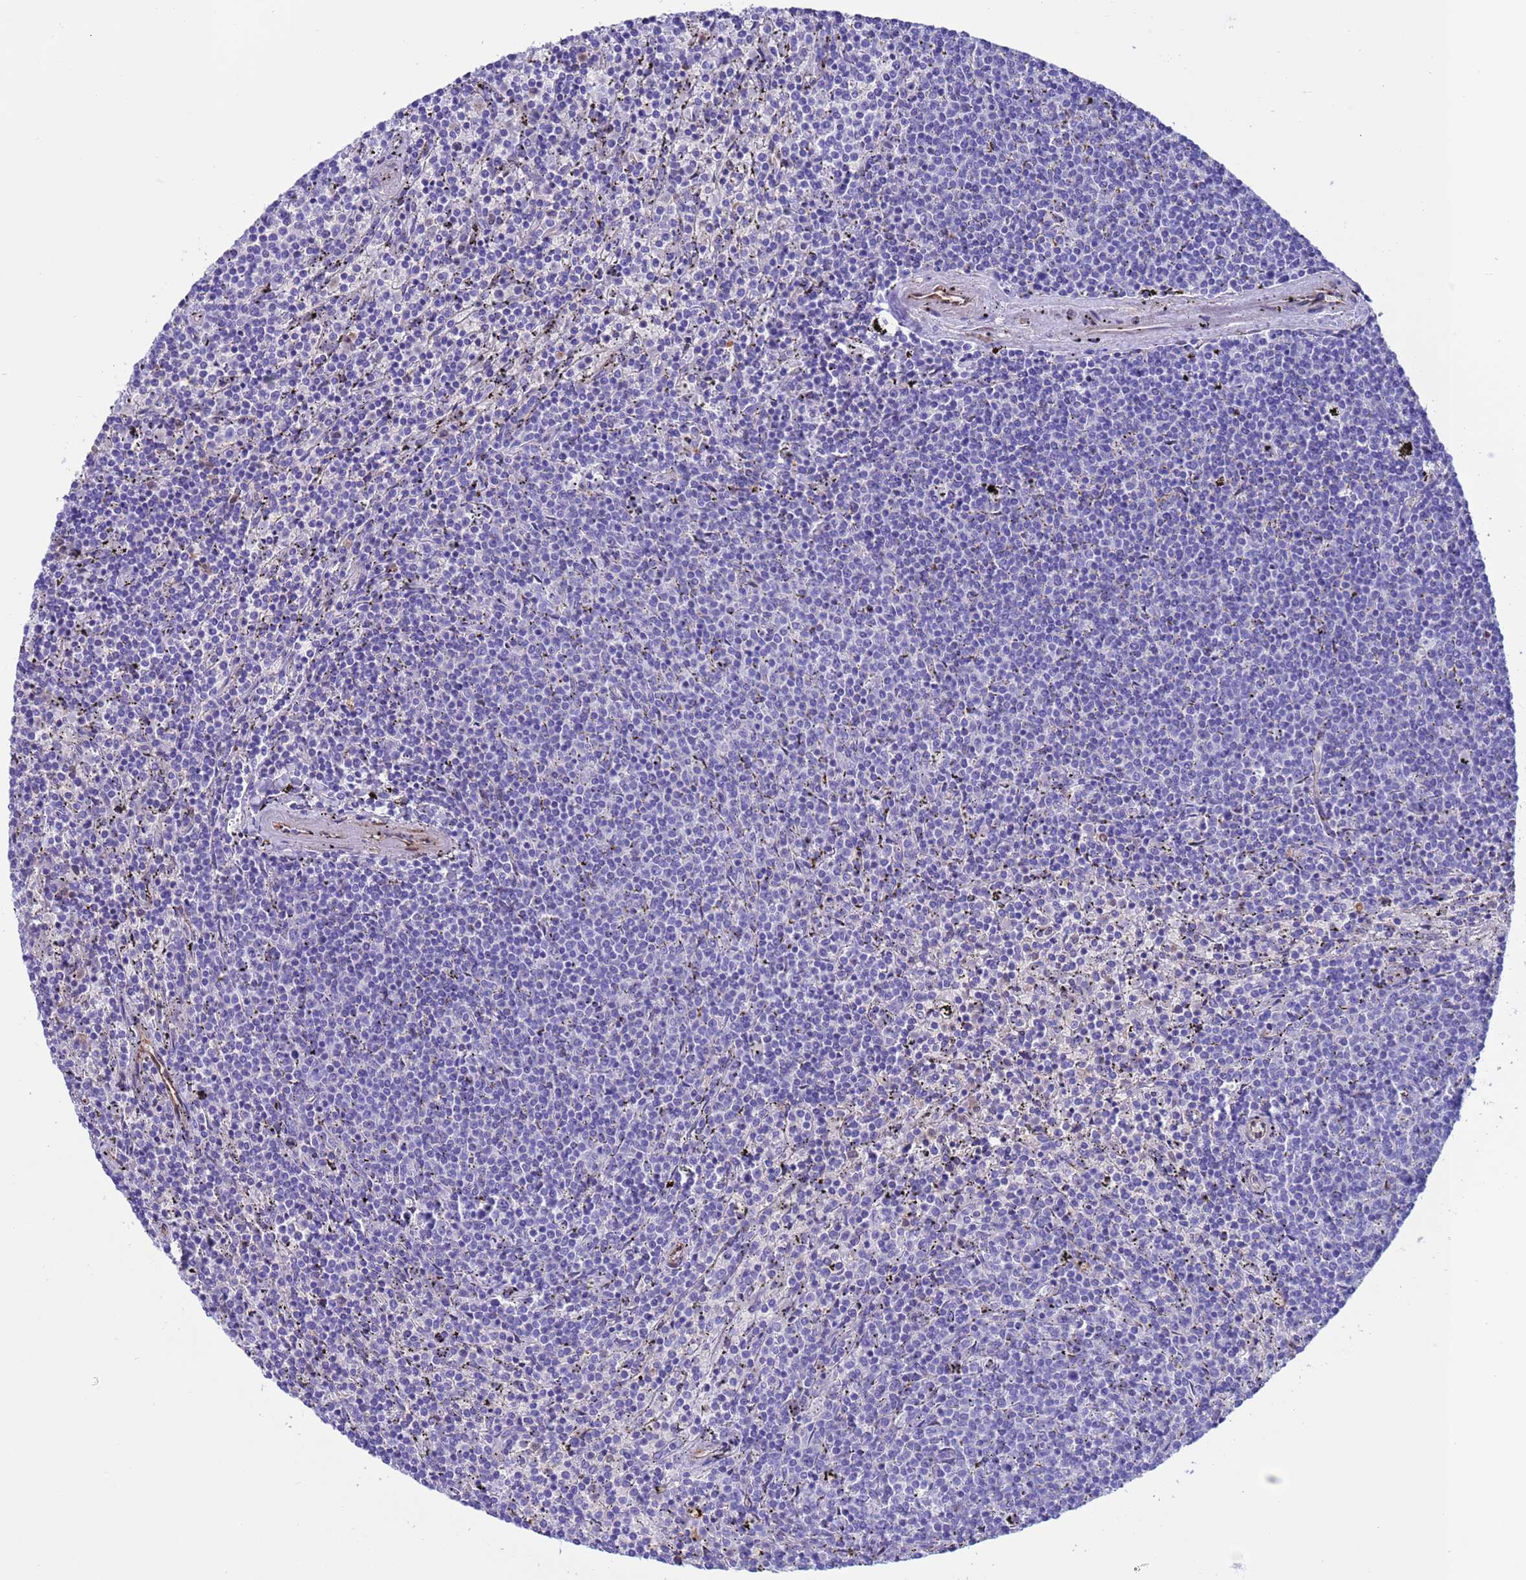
{"staining": {"intensity": "negative", "quantity": "none", "location": "none"}, "tissue": "lymphoma", "cell_type": "Tumor cells", "image_type": "cancer", "snomed": [{"axis": "morphology", "description": "Malignant lymphoma, non-Hodgkin's type, Low grade"}, {"axis": "topography", "description": "Spleen"}], "caption": "Immunohistochemical staining of low-grade malignant lymphoma, non-Hodgkin's type reveals no significant staining in tumor cells. The staining was performed using DAB (3,3'-diaminobenzidine) to visualize the protein expression in brown, while the nuclei were stained in blue with hematoxylin (Magnification: 20x).", "gene": "C6orf47", "patient": {"sex": "female", "age": 50}}